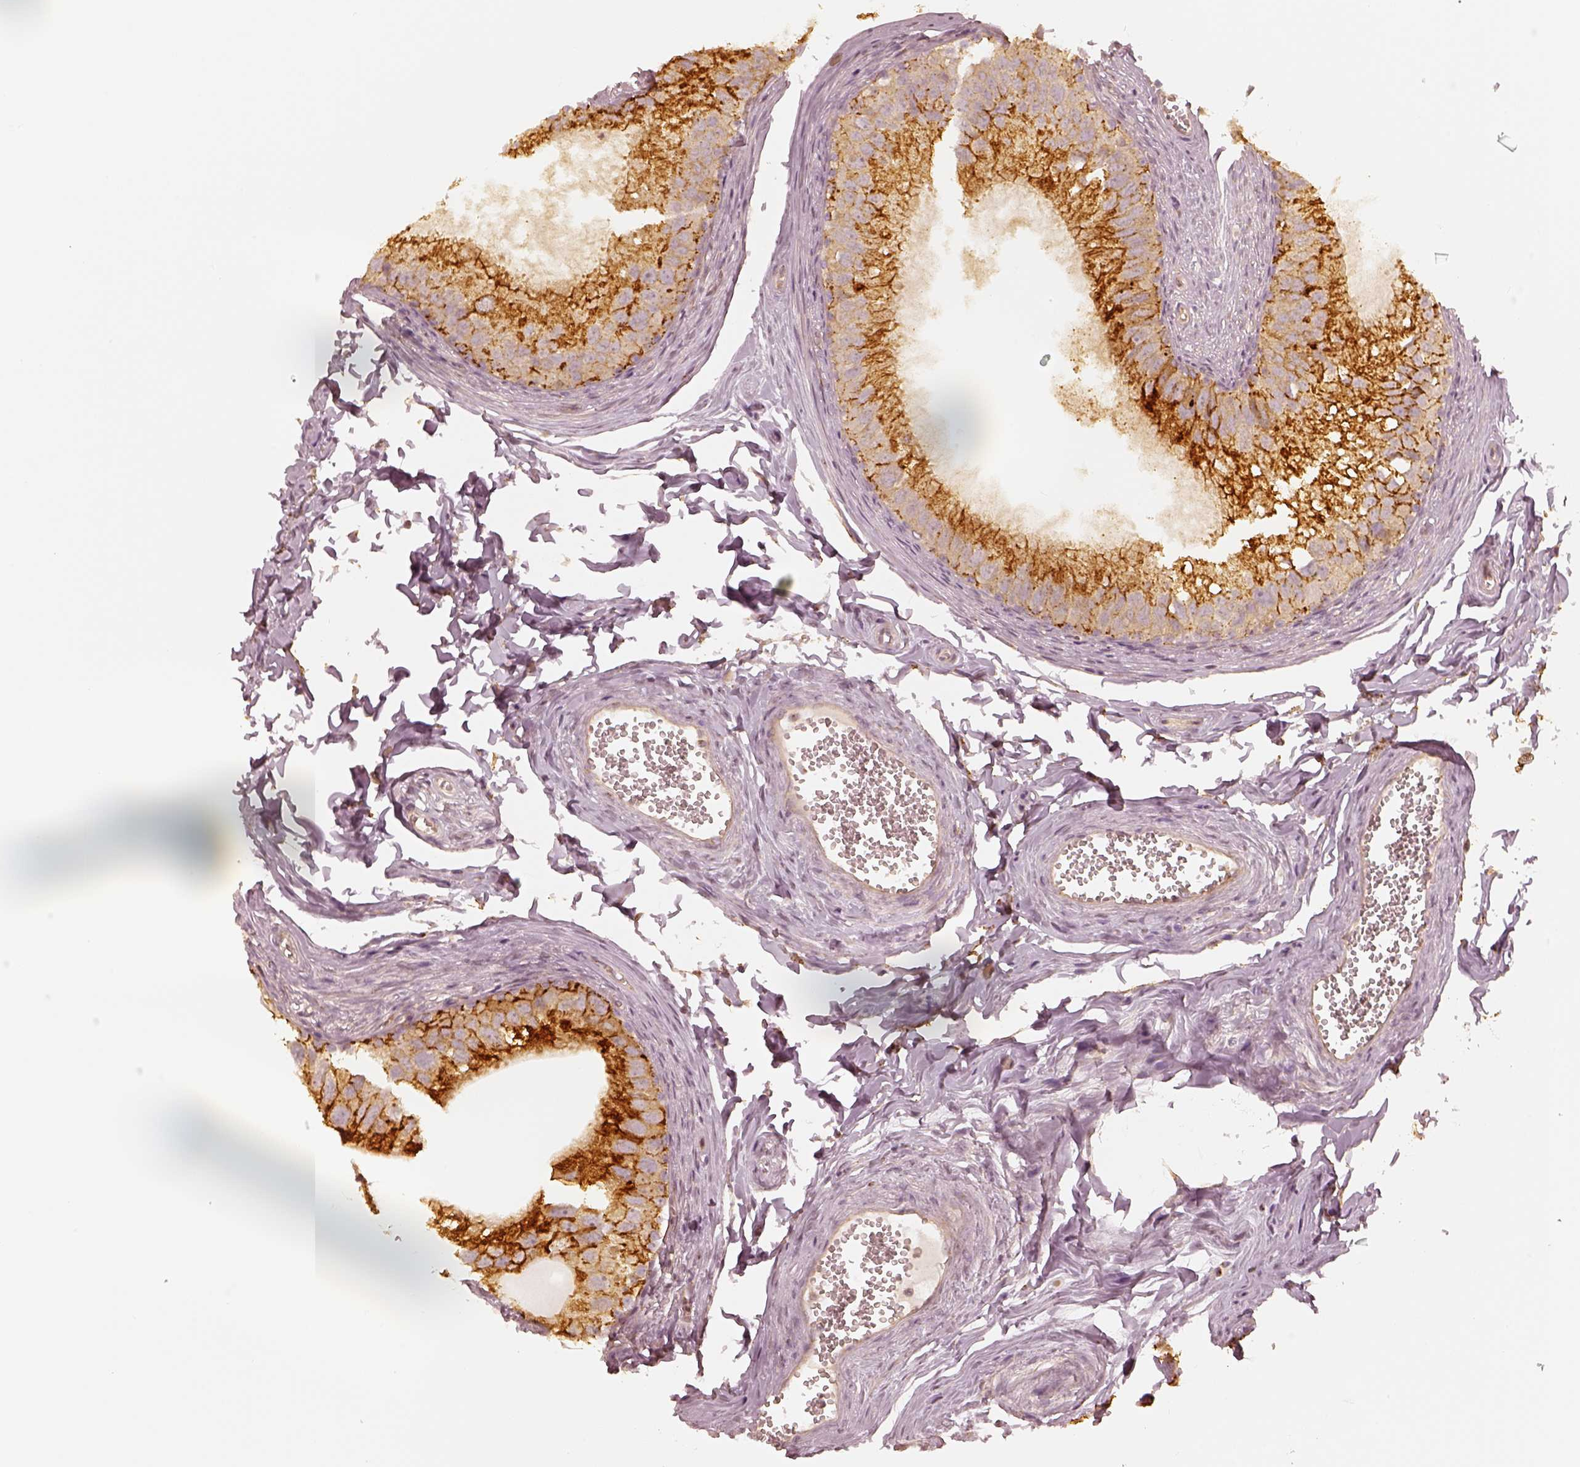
{"staining": {"intensity": "strong", "quantity": ">75%", "location": "cytoplasmic/membranous"}, "tissue": "epididymis", "cell_type": "Glandular cells", "image_type": "normal", "snomed": [{"axis": "morphology", "description": "Normal tissue, NOS"}, {"axis": "topography", "description": "Epididymis"}], "caption": "Protein expression by IHC reveals strong cytoplasmic/membranous staining in about >75% of glandular cells in normal epididymis.", "gene": "GORASP2", "patient": {"sex": "male", "age": 45}}